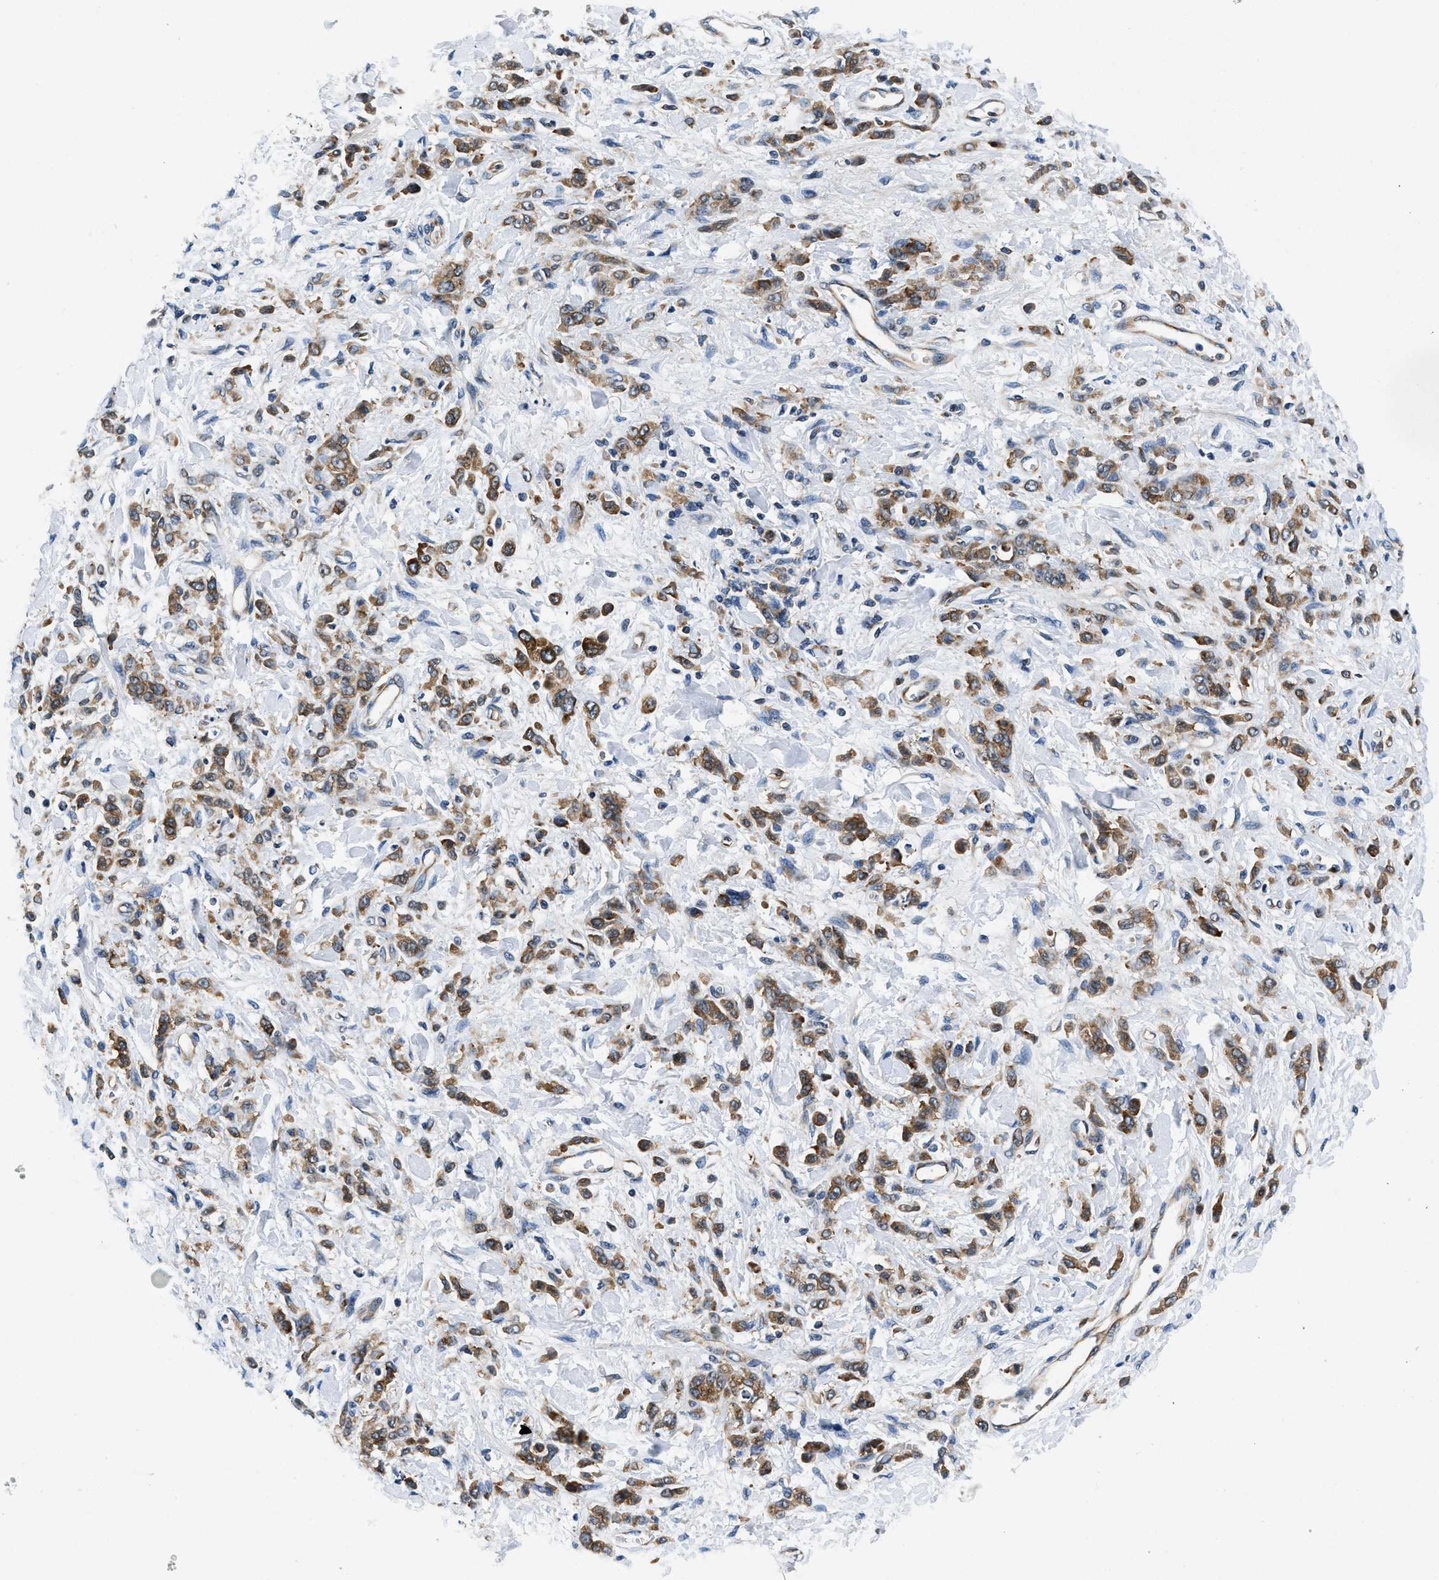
{"staining": {"intensity": "moderate", "quantity": ">75%", "location": "cytoplasmic/membranous"}, "tissue": "stomach cancer", "cell_type": "Tumor cells", "image_type": "cancer", "snomed": [{"axis": "morphology", "description": "Normal tissue, NOS"}, {"axis": "morphology", "description": "Adenocarcinoma, NOS"}, {"axis": "topography", "description": "Stomach"}], "caption": "A brown stain highlights moderate cytoplasmic/membranous staining of a protein in stomach cancer tumor cells.", "gene": "PA2G4", "patient": {"sex": "male", "age": 82}}